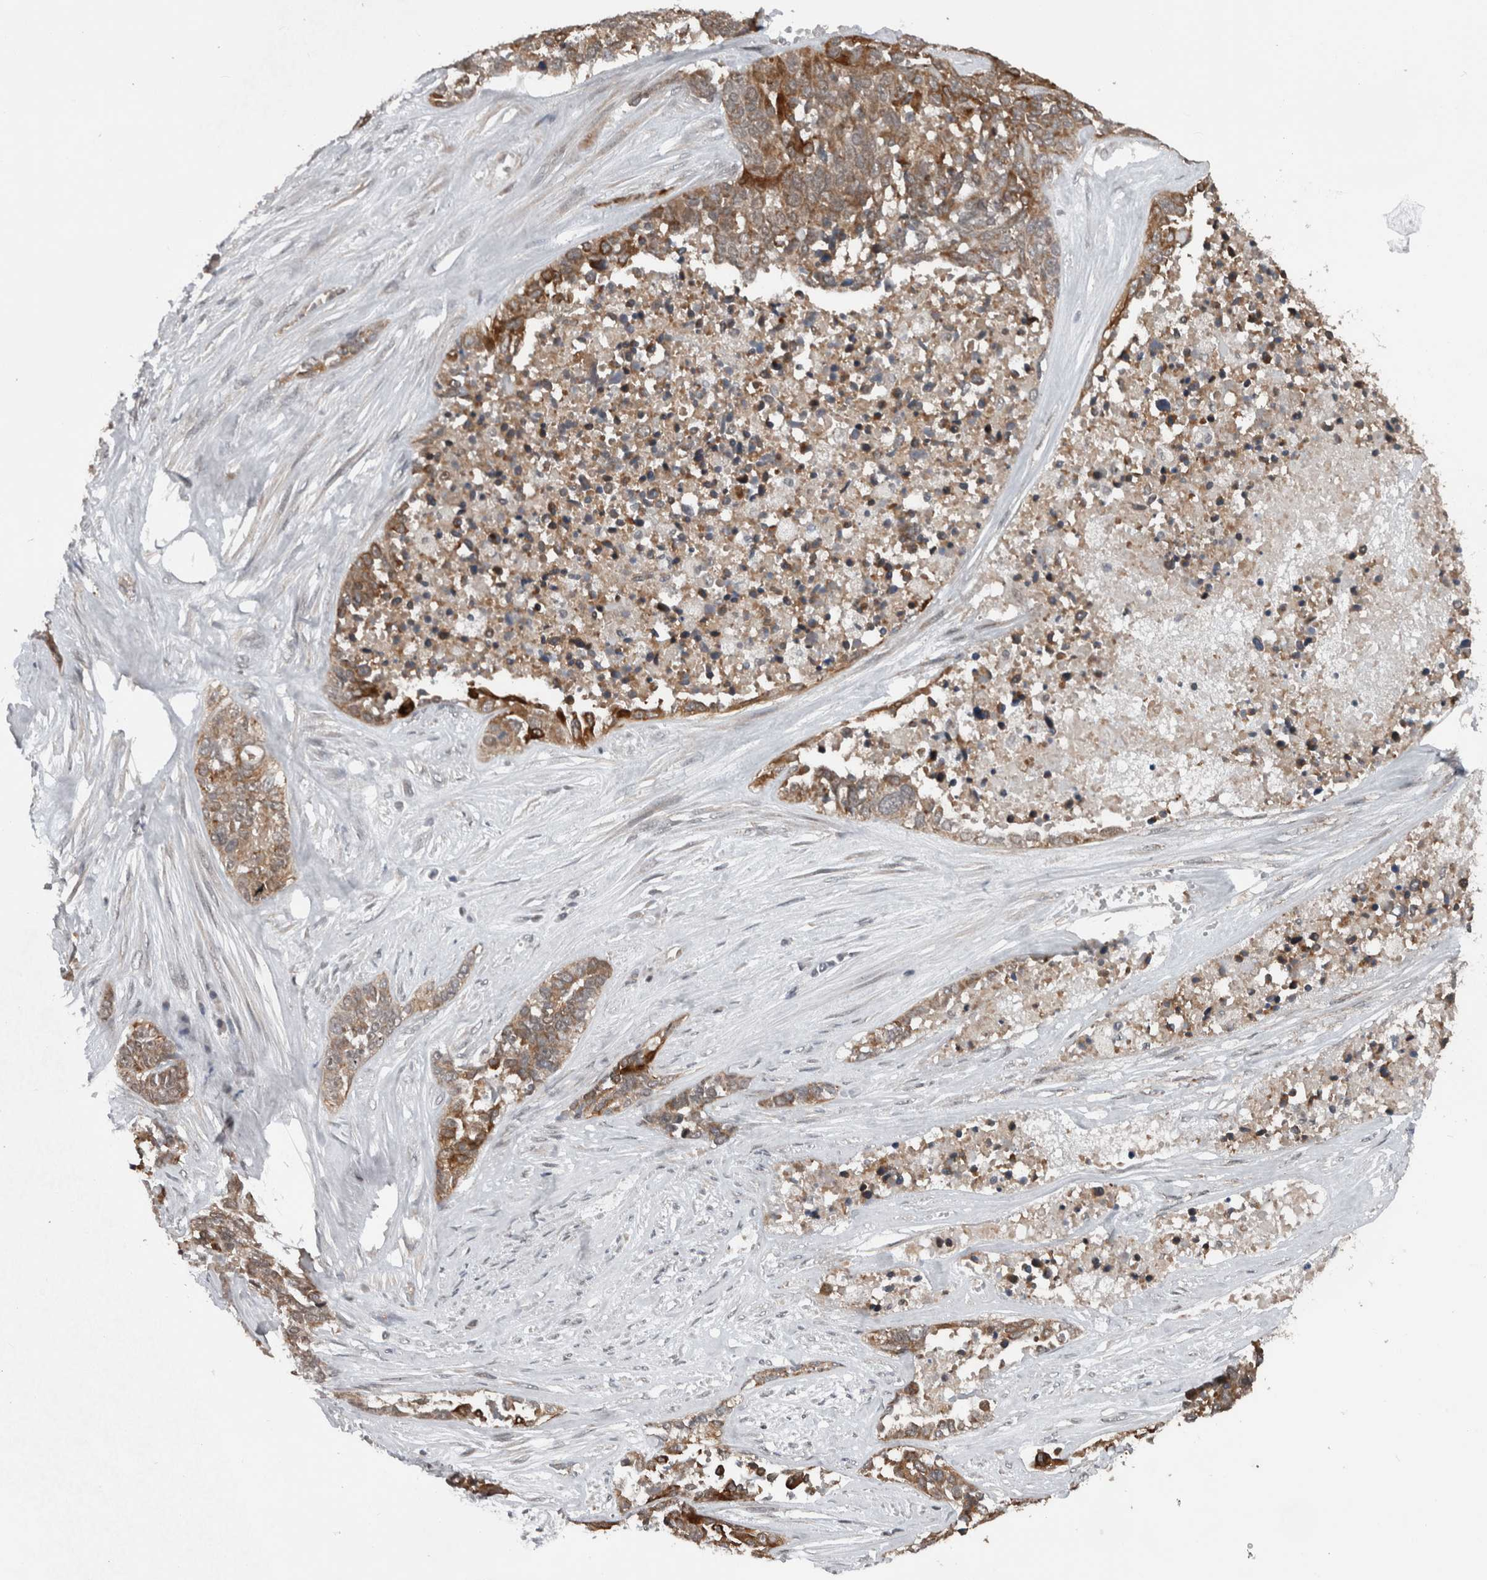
{"staining": {"intensity": "moderate", "quantity": ">75%", "location": "cytoplasmic/membranous"}, "tissue": "ovarian cancer", "cell_type": "Tumor cells", "image_type": "cancer", "snomed": [{"axis": "morphology", "description": "Cystadenocarcinoma, serous, NOS"}, {"axis": "topography", "description": "Ovary"}], "caption": "An IHC image of tumor tissue is shown. Protein staining in brown shows moderate cytoplasmic/membranous positivity in serous cystadenocarcinoma (ovarian) within tumor cells. (DAB (3,3'-diaminobenzidine) IHC, brown staining for protein, blue staining for nuclei).", "gene": "ENY2", "patient": {"sex": "female", "age": 44}}